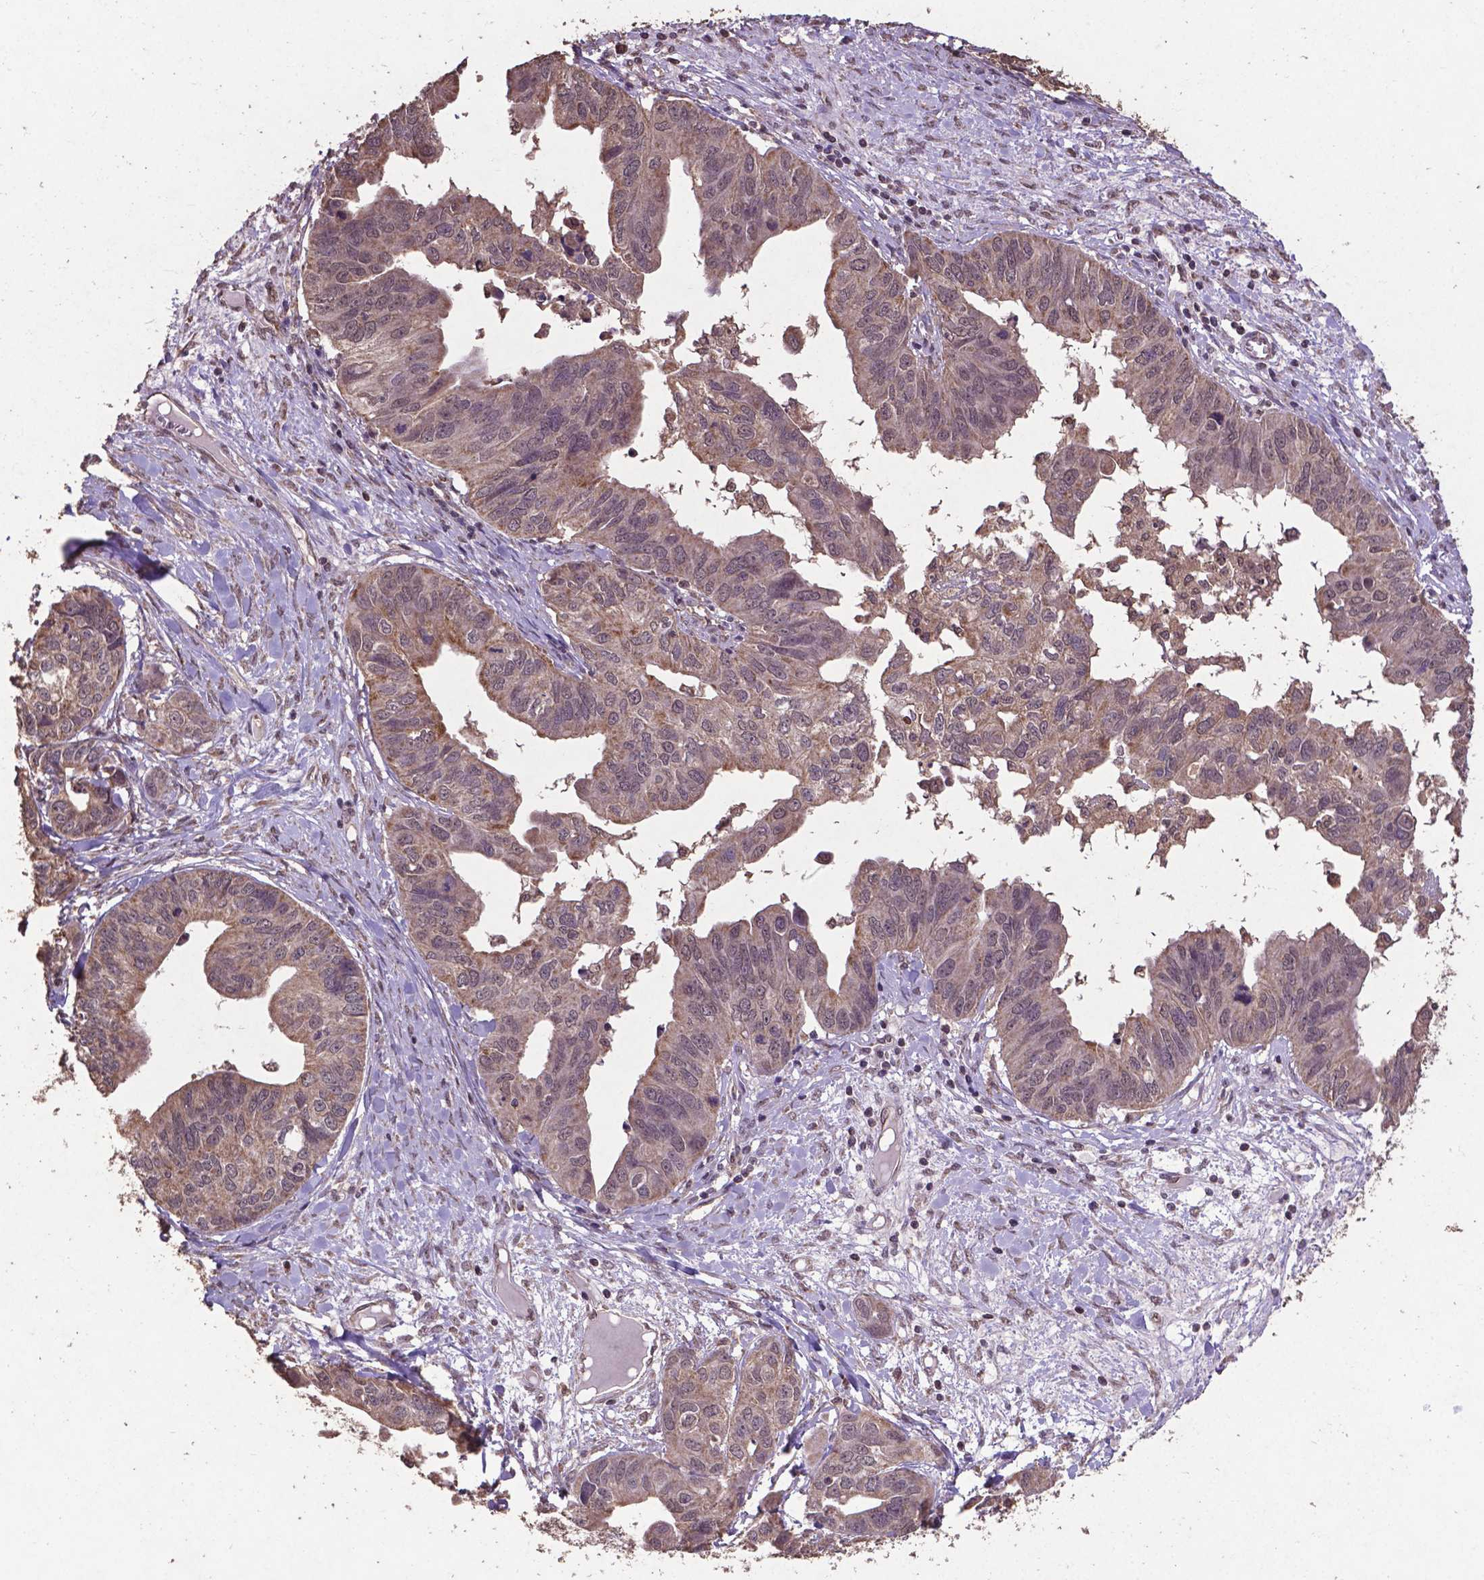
{"staining": {"intensity": "moderate", "quantity": ">75%", "location": "cytoplasmic/membranous,nuclear"}, "tissue": "ovarian cancer", "cell_type": "Tumor cells", "image_type": "cancer", "snomed": [{"axis": "morphology", "description": "Cystadenocarcinoma, mucinous, NOS"}, {"axis": "topography", "description": "Ovary"}], "caption": "Mucinous cystadenocarcinoma (ovarian) tissue displays moderate cytoplasmic/membranous and nuclear staining in approximately >75% of tumor cells", "gene": "DCAF1", "patient": {"sex": "female", "age": 76}}